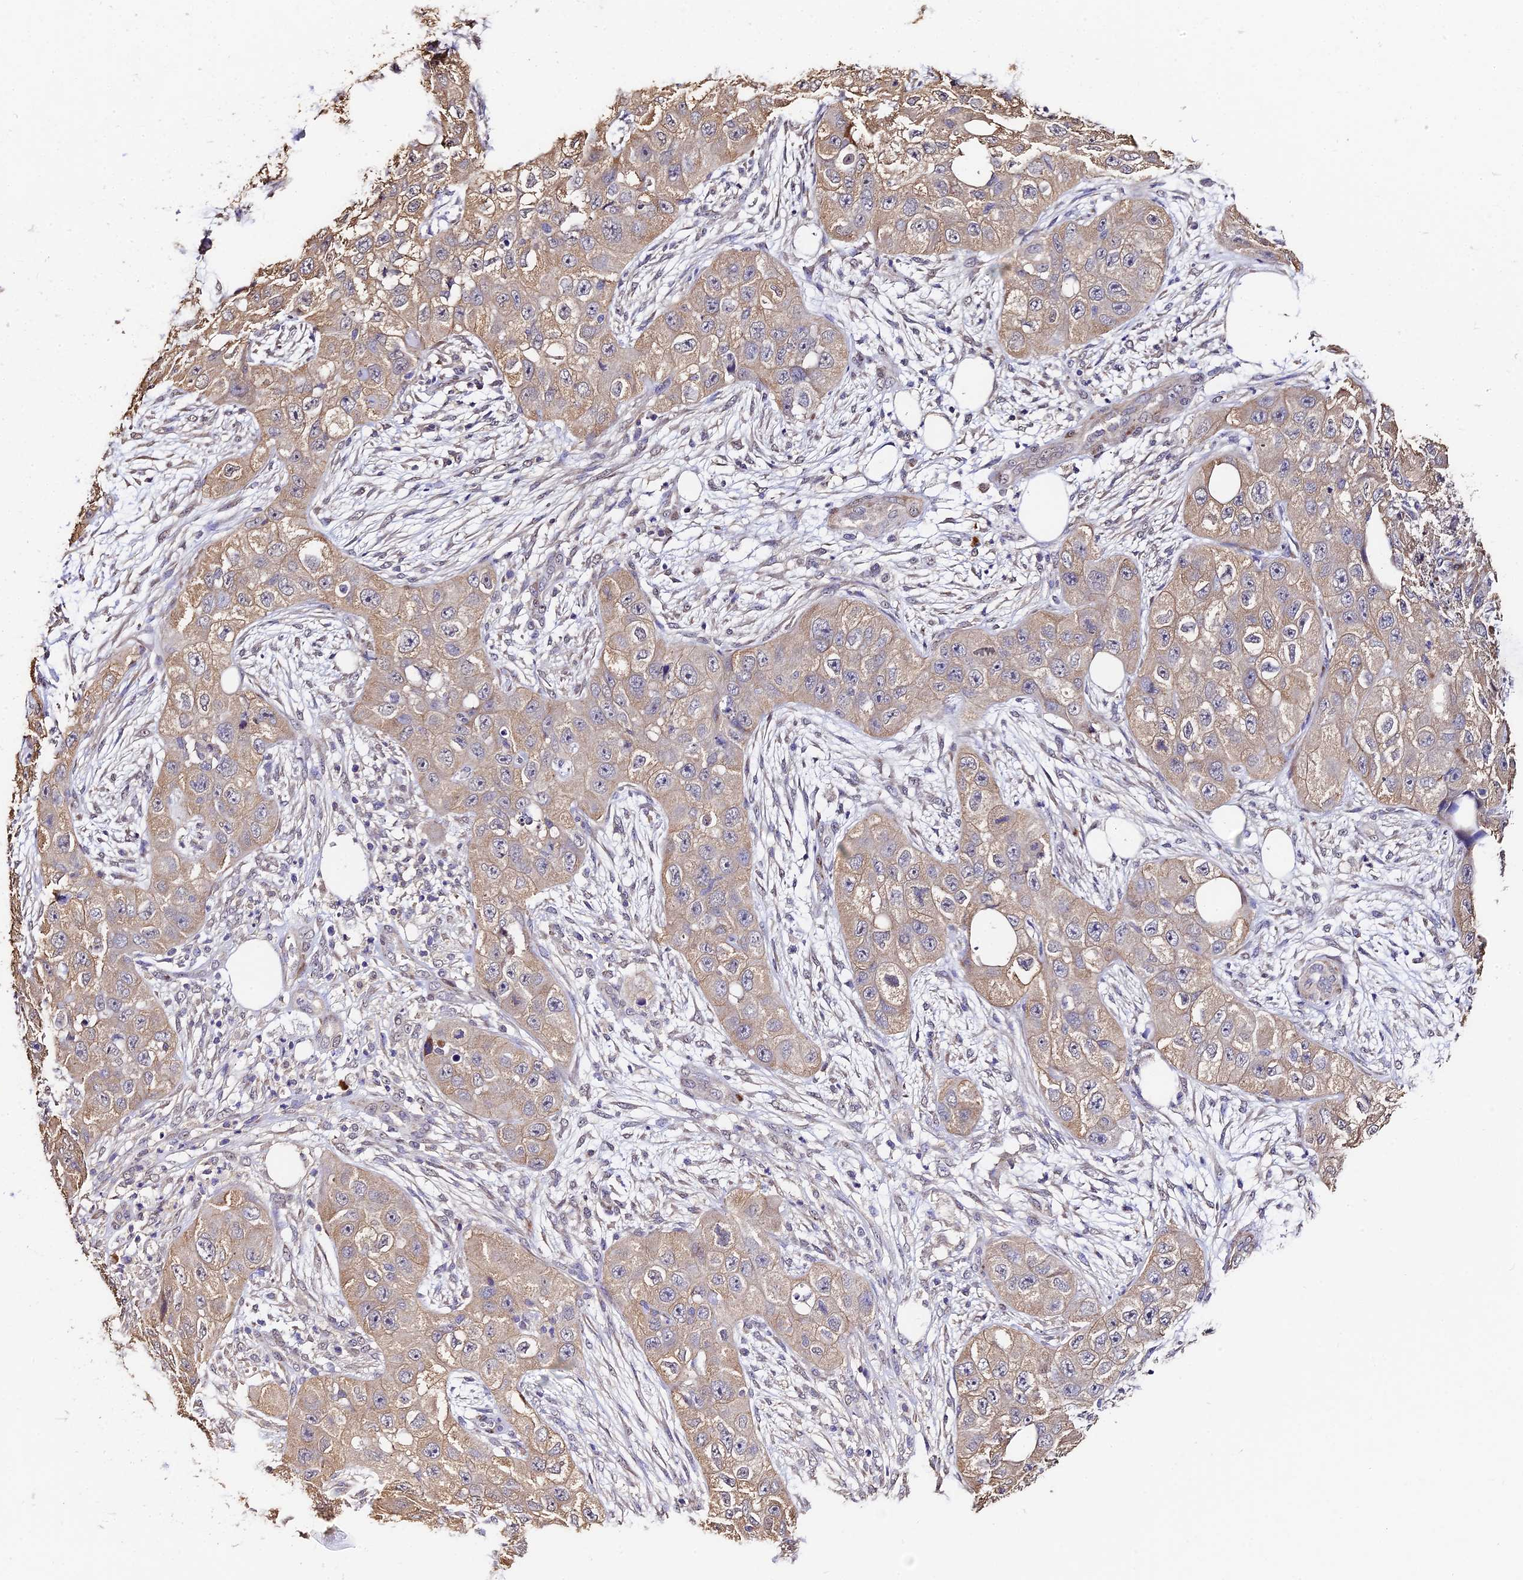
{"staining": {"intensity": "weak", "quantity": "25%-75%", "location": "cytoplasmic/membranous"}, "tissue": "skin cancer", "cell_type": "Tumor cells", "image_type": "cancer", "snomed": [{"axis": "morphology", "description": "Squamous cell carcinoma, NOS"}, {"axis": "topography", "description": "Skin"}, {"axis": "topography", "description": "Subcutis"}], "caption": "Brown immunohistochemical staining in human squamous cell carcinoma (skin) exhibits weak cytoplasmic/membranous positivity in approximately 25%-75% of tumor cells.", "gene": "SLC11A1", "patient": {"sex": "male", "age": 73}}